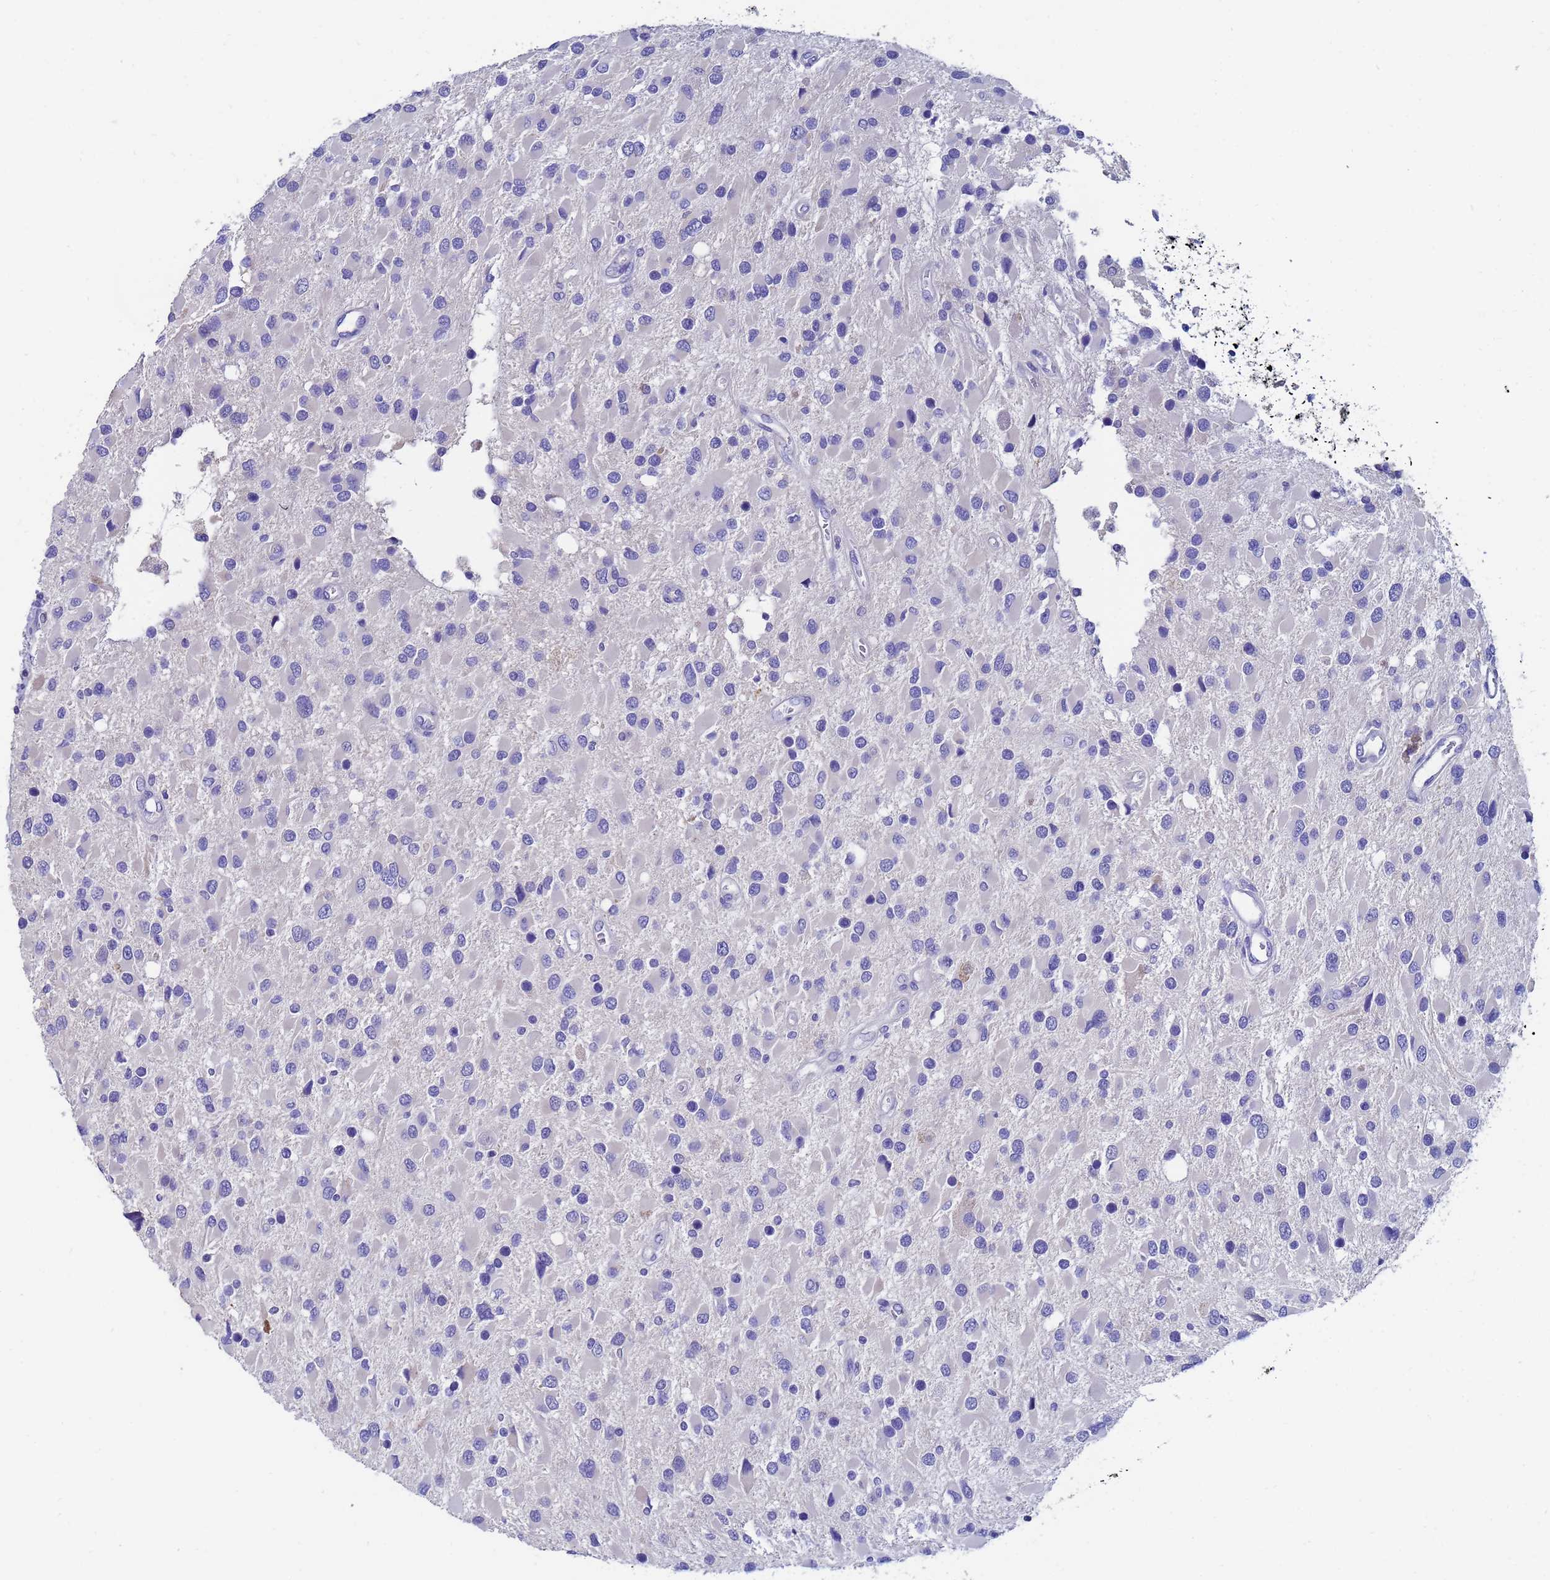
{"staining": {"intensity": "negative", "quantity": "none", "location": "none"}, "tissue": "glioma", "cell_type": "Tumor cells", "image_type": "cancer", "snomed": [{"axis": "morphology", "description": "Glioma, malignant, High grade"}, {"axis": "topography", "description": "Brain"}], "caption": "A high-resolution micrograph shows immunohistochemistry staining of glioma, which displays no significant expression in tumor cells. The staining was performed using DAB to visualize the protein expression in brown, while the nuclei were stained in blue with hematoxylin (Magnification: 20x).", "gene": "UBE2O", "patient": {"sex": "male", "age": 53}}